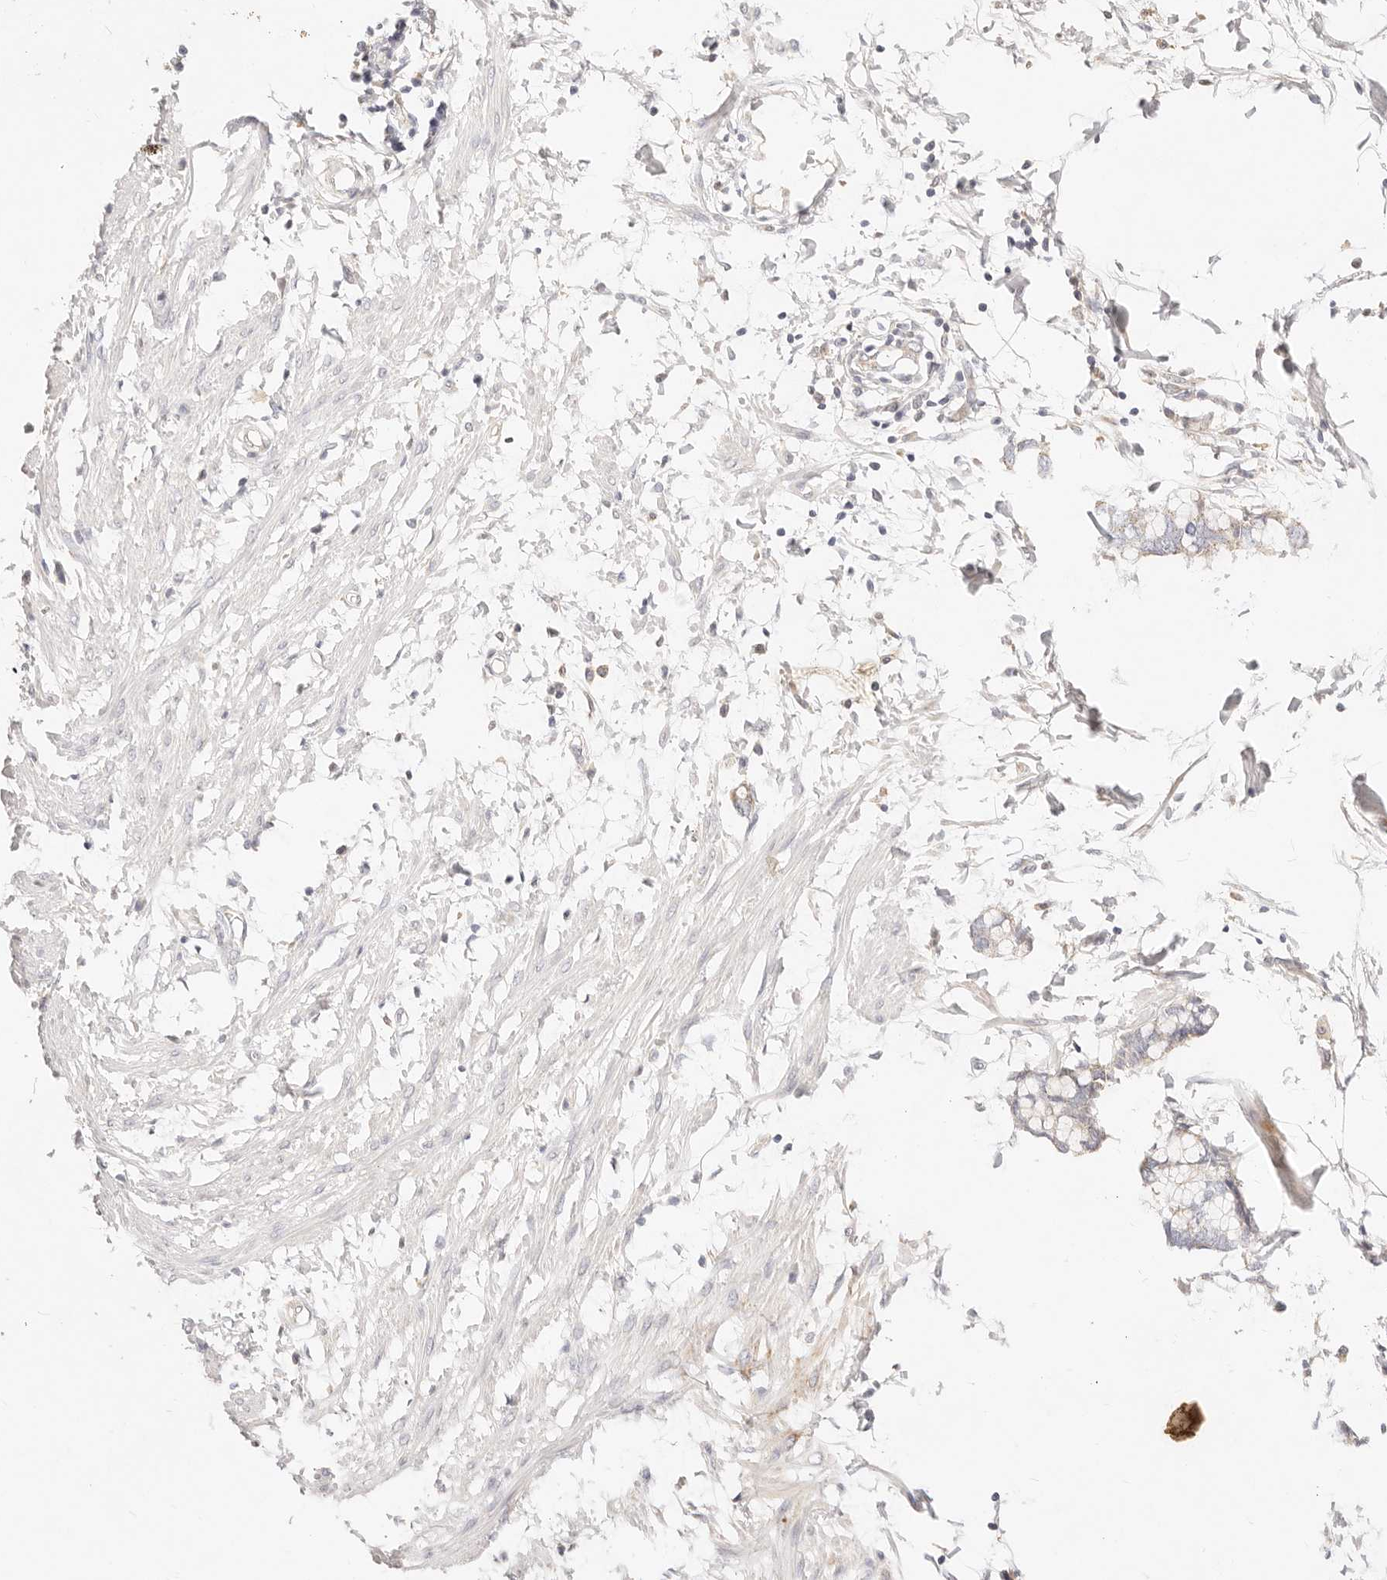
{"staining": {"intensity": "negative", "quantity": "none", "location": "none"}, "tissue": "smooth muscle", "cell_type": "Smooth muscle cells", "image_type": "normal", "snomed": [{"axis": "morphology", "description": "Normal tissue, NOS"}, {"axis": "morphology", "description": "Adenocarcinoma, NOS"}, {"axis": "topography", "description": "Smooth muscle"}, {"axis": "topography", "description": "Colon"}], "caption": "Smooth muscle cells are negative for brown protein staining in normal smooth muscle. The staining is performed using DAB (3,3'-diaminobenzidine) brown chromogen with nuclei counter-stained in using hematoxylin.", "gene": "ACOX1", "patient": {"sex": "male", "age": 14}}